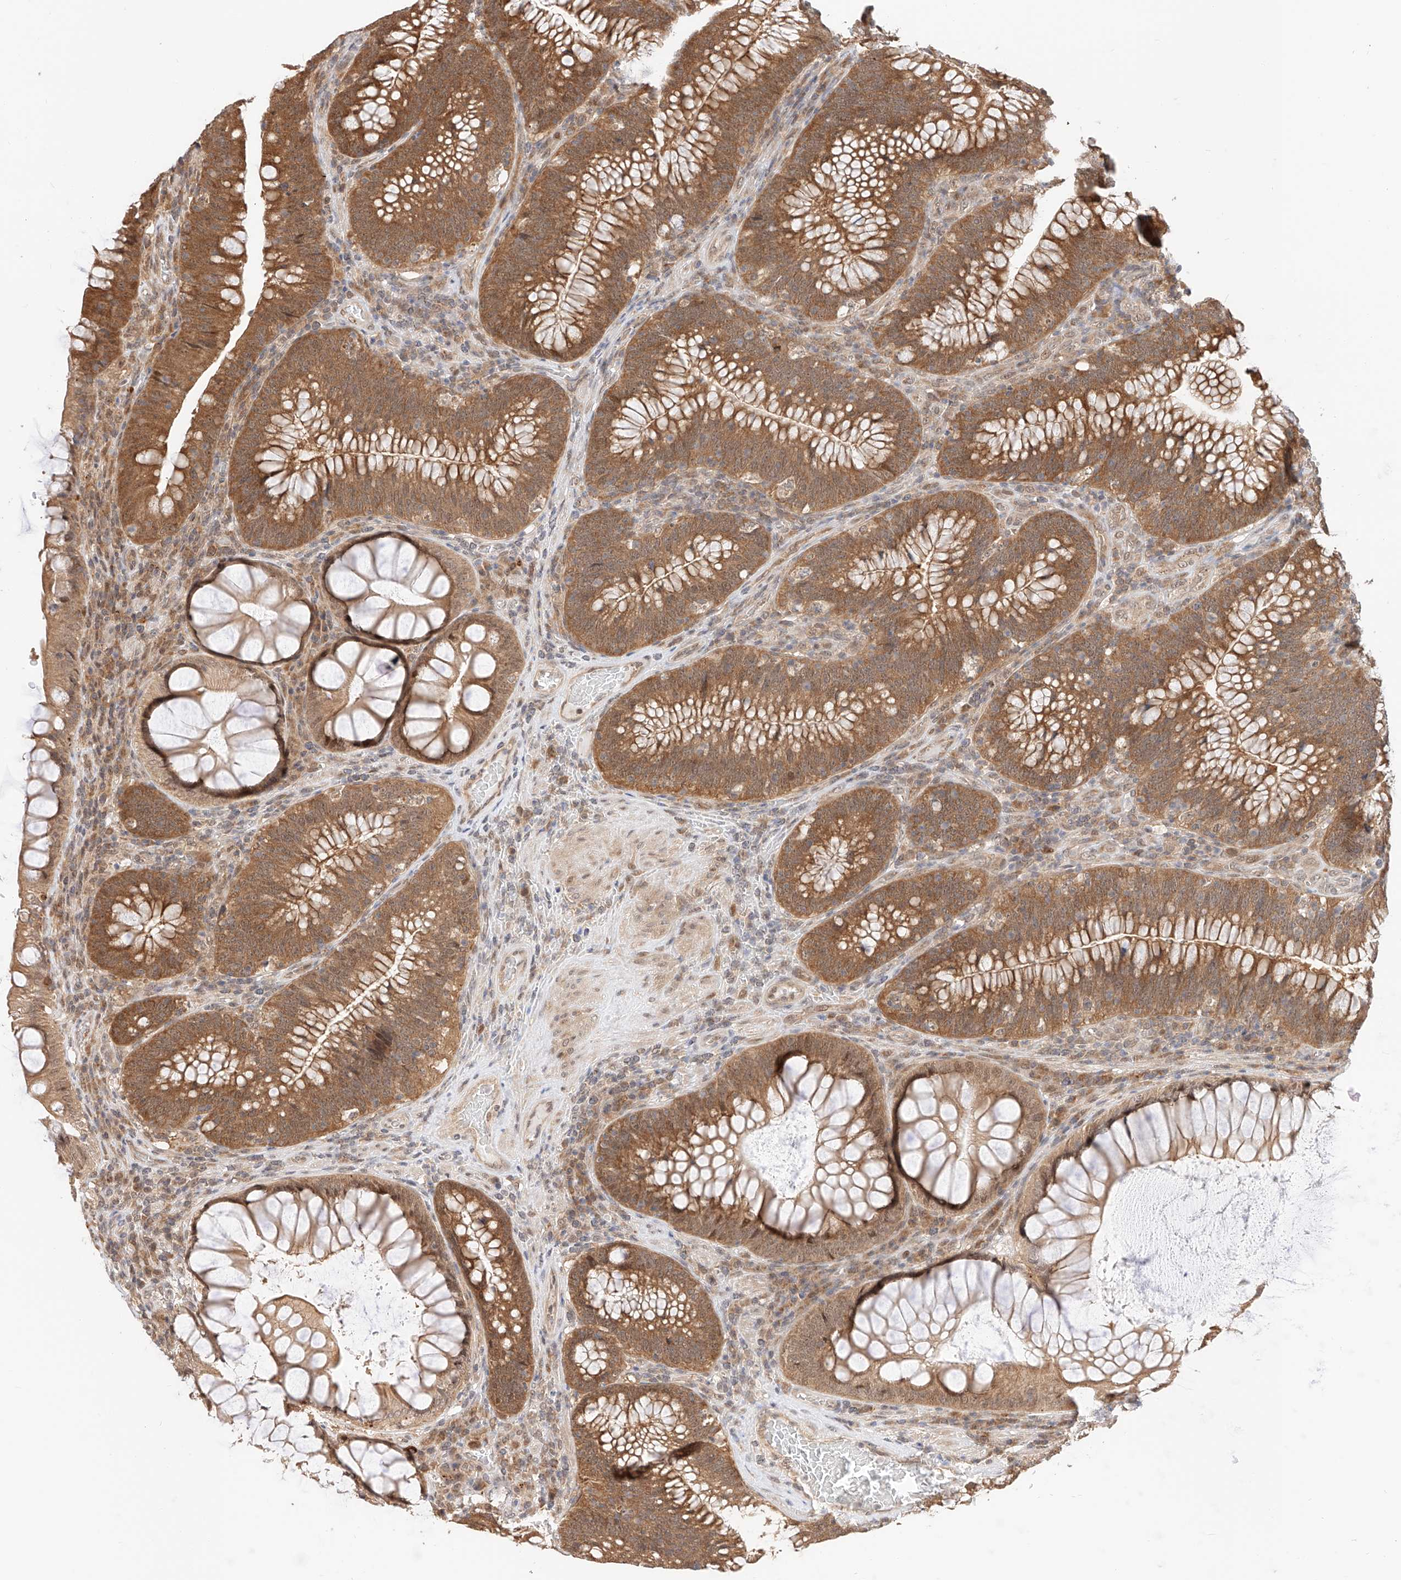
{"staining": {"intensity": "moderate", "quantity": ">75%", "location": "cytoplasmic/membranous"}, "tissue": "colorectal cancer", "cell_type": "Tumor cells", "image_type": "cancer", "snomed": [{"axis": "morphology", "description": "Normal tissue, NOS"}, {"axis": "topography", "description": "Colon"}], "caption": "Protein staining of colorectal cancer tissue reveals moderate cytoplasmic/membranous staining in approximately >75% of tumor cells. (DAB (3,3'-diaminobenzidine) IHC with brightfield microscopy, high magnification).", "gene": "EIF4H", "patient": {"sex": "female", "age": 82}}